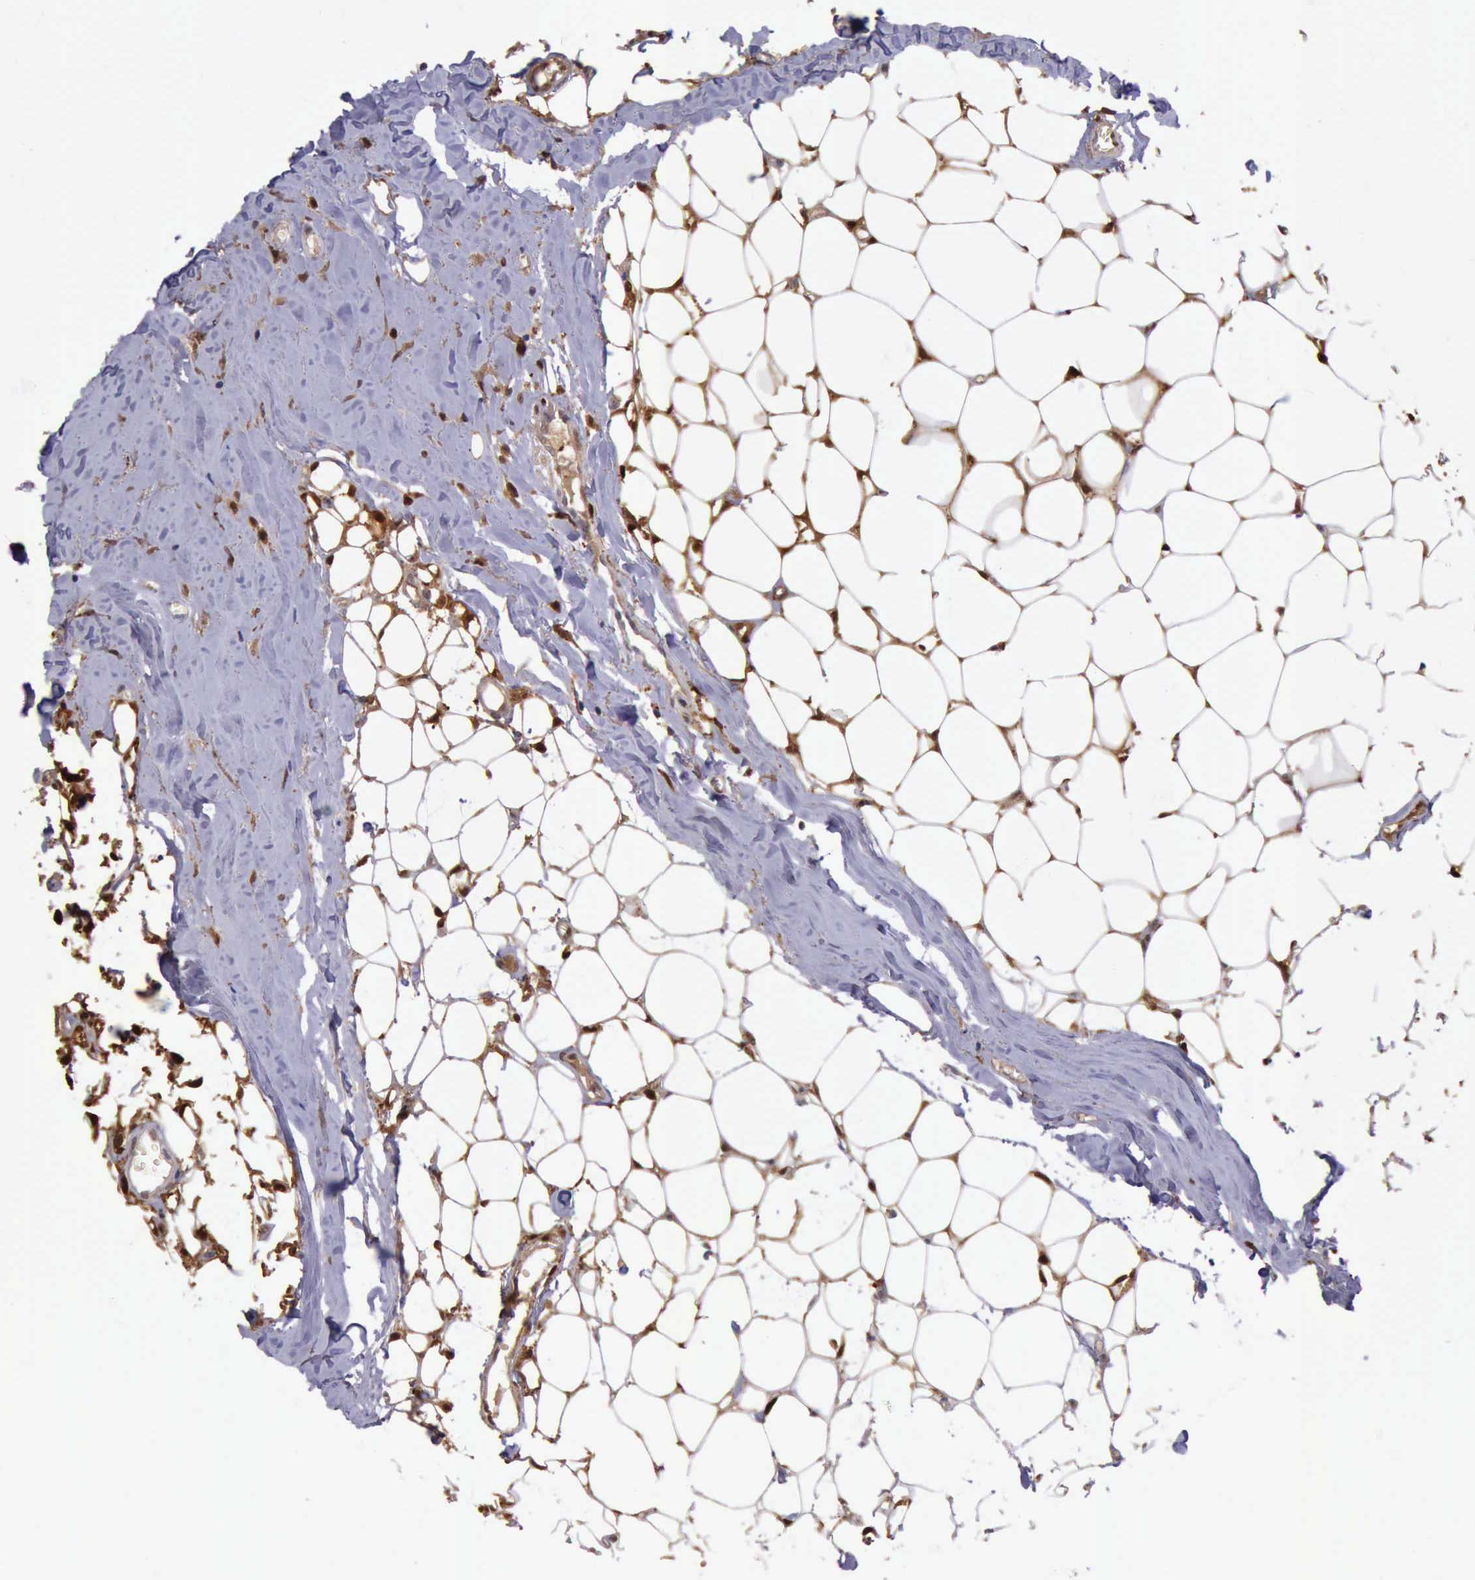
{"staining": {"intensity": "moderate", "quantity": "25%-75%", "location": "cytoplasmic/membranous,nuclear"}, "tissue": "head and neck cancer", "cell_type": "Tumor cells", "image_type": "cancer", "snomed": [{"axis": "morphology", "description": "Squamous cell carcinoma, NOS"}, {"axis": "topography", "description": "Oral tissue"}, {"axis": "topography", "description": "Head-Neck"}], "caption": "Human squamous cell carcinoma (head and neck) stained with a brown dye demonstrates moderate cytoplasmic/membranous and nuclear positive staining in approximately 25%-75% of tumor cells.", "gene": "TYMP", "patient": {"sex": "female", "age": 82}}